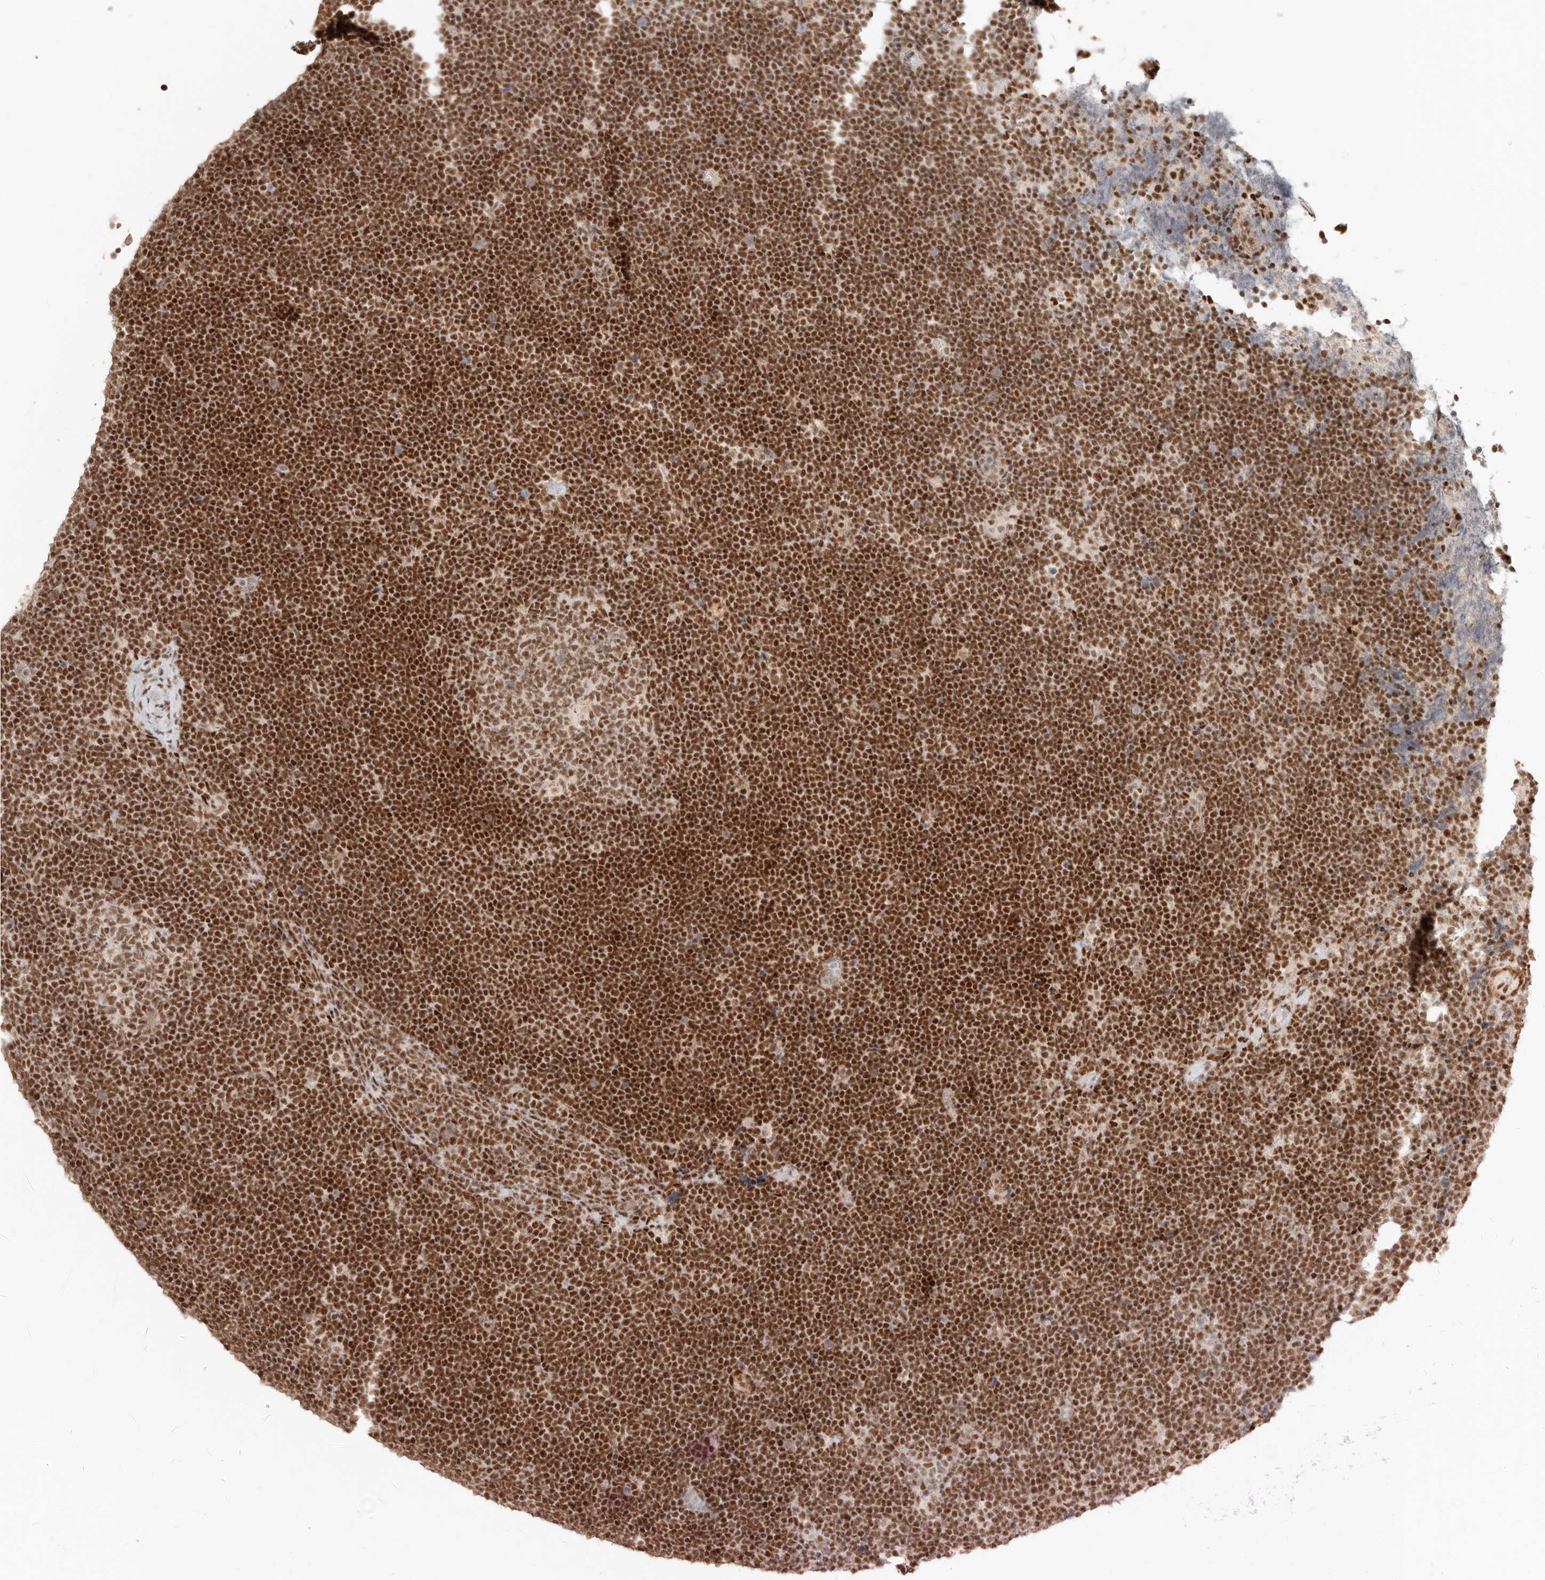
{"staining": {"intensity": "strong", "quantity": ">75%", "location": "nuclear"}, "tissue": "lymphoma", "cell_type": "Tumor cells", "image_type": "cancer", "snomed": [{"axis": "morphology", "description": "Malignant lymphoma, non-Hodgkin's type, High grade"}, {"axis": "topography", "description": "Lymph node"}], "caption": "Immunohistochemistry of high-grade malignant lymphoma, non-Hodgkin's type shows high levels of strong nuclear staining in about >75% of tumor cells.", "gene": "GABPA", "patient": {"sex": "male", "age": 13}}